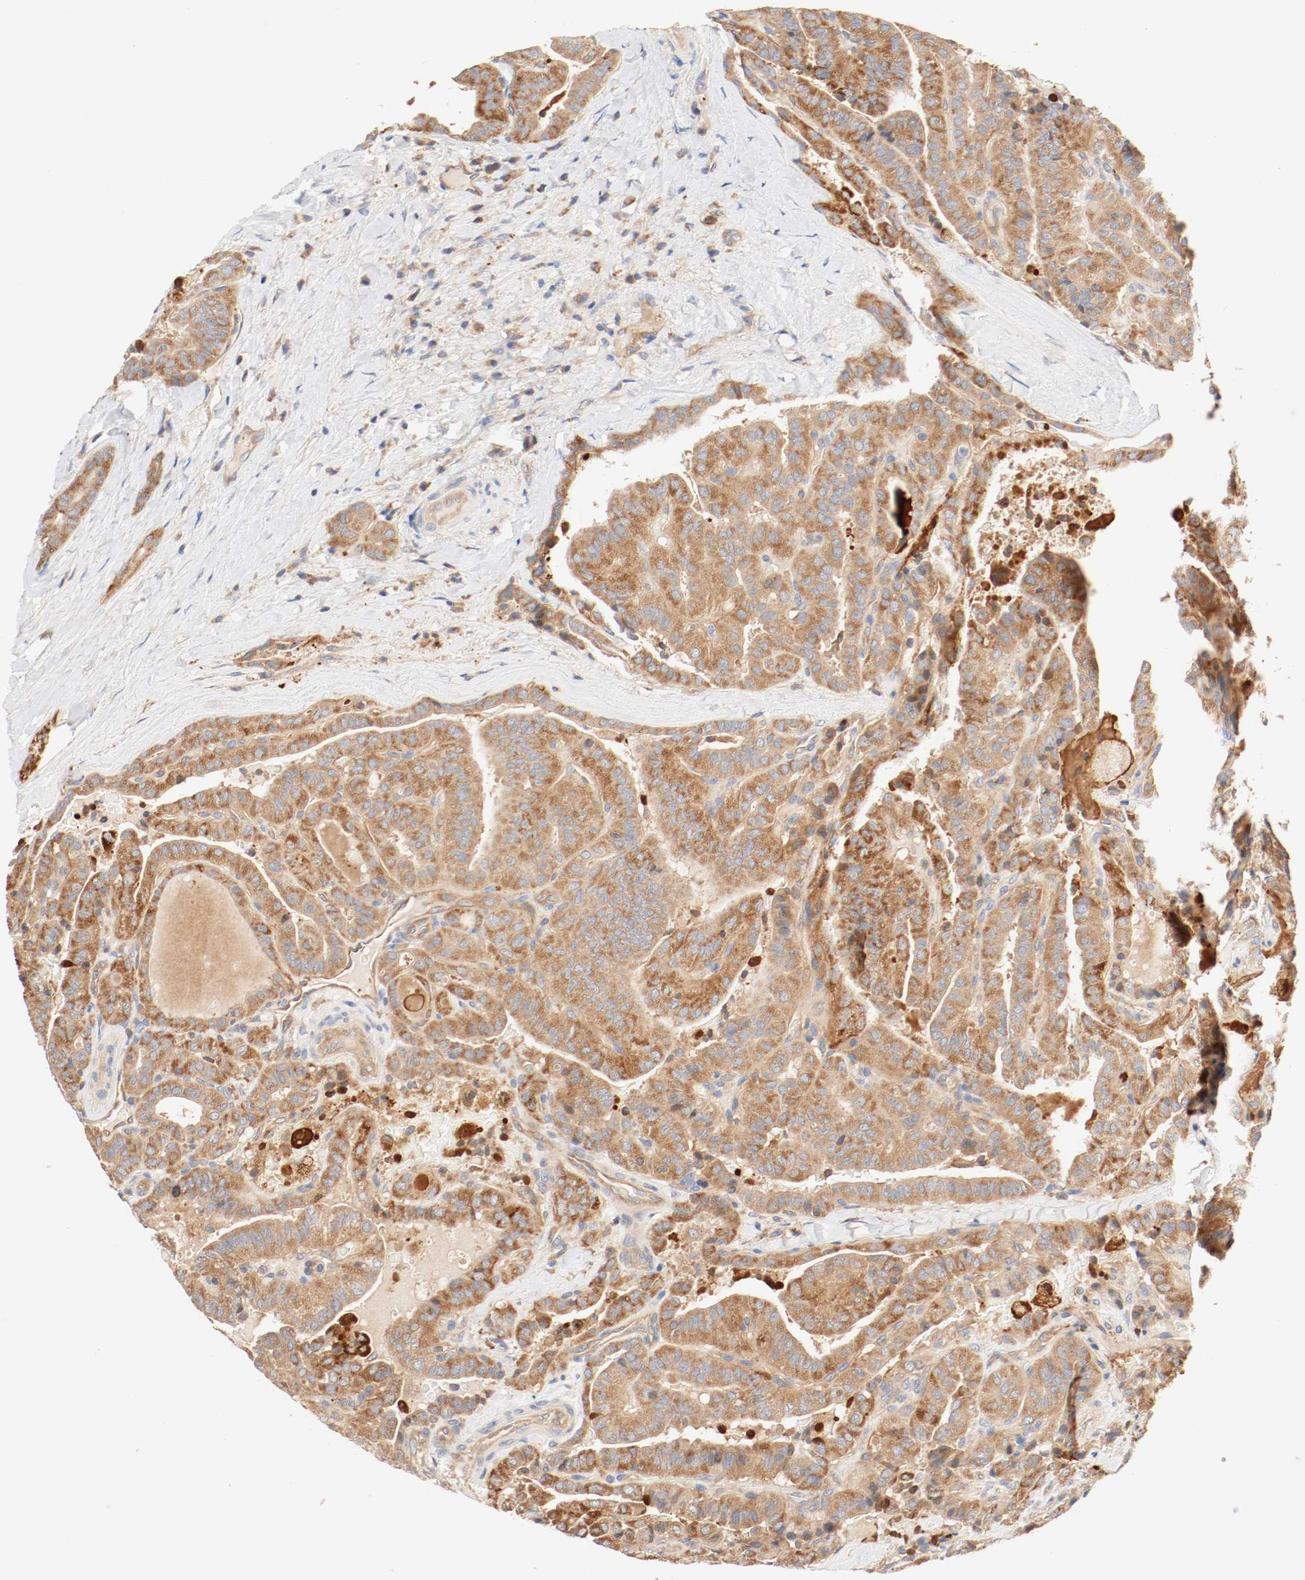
{"staining": {"intensity": "strong", "quantity": ">75%", "location": "cytoplasmic/membranous"}, "tissue": "thyroid cancer", "cell_type": "Tumor cells", "image_type": "cancer", "snomed": [{"axis": "morphology", "description": "Papillary adenocarcinoma, NOS"}, {"axis": "topography", "description": "Thyroid gland"}], "caption": "A high amount of strong cytoplasmic/membranous positivity is present in about >75% of tumor cells in papillary adenocarcinoma (thyroid) tissue. The protein is shown in brown color, while the nuclei are stained blue.", "gene": "GIT1", "patient": {"sex": "male", "age": 77}}